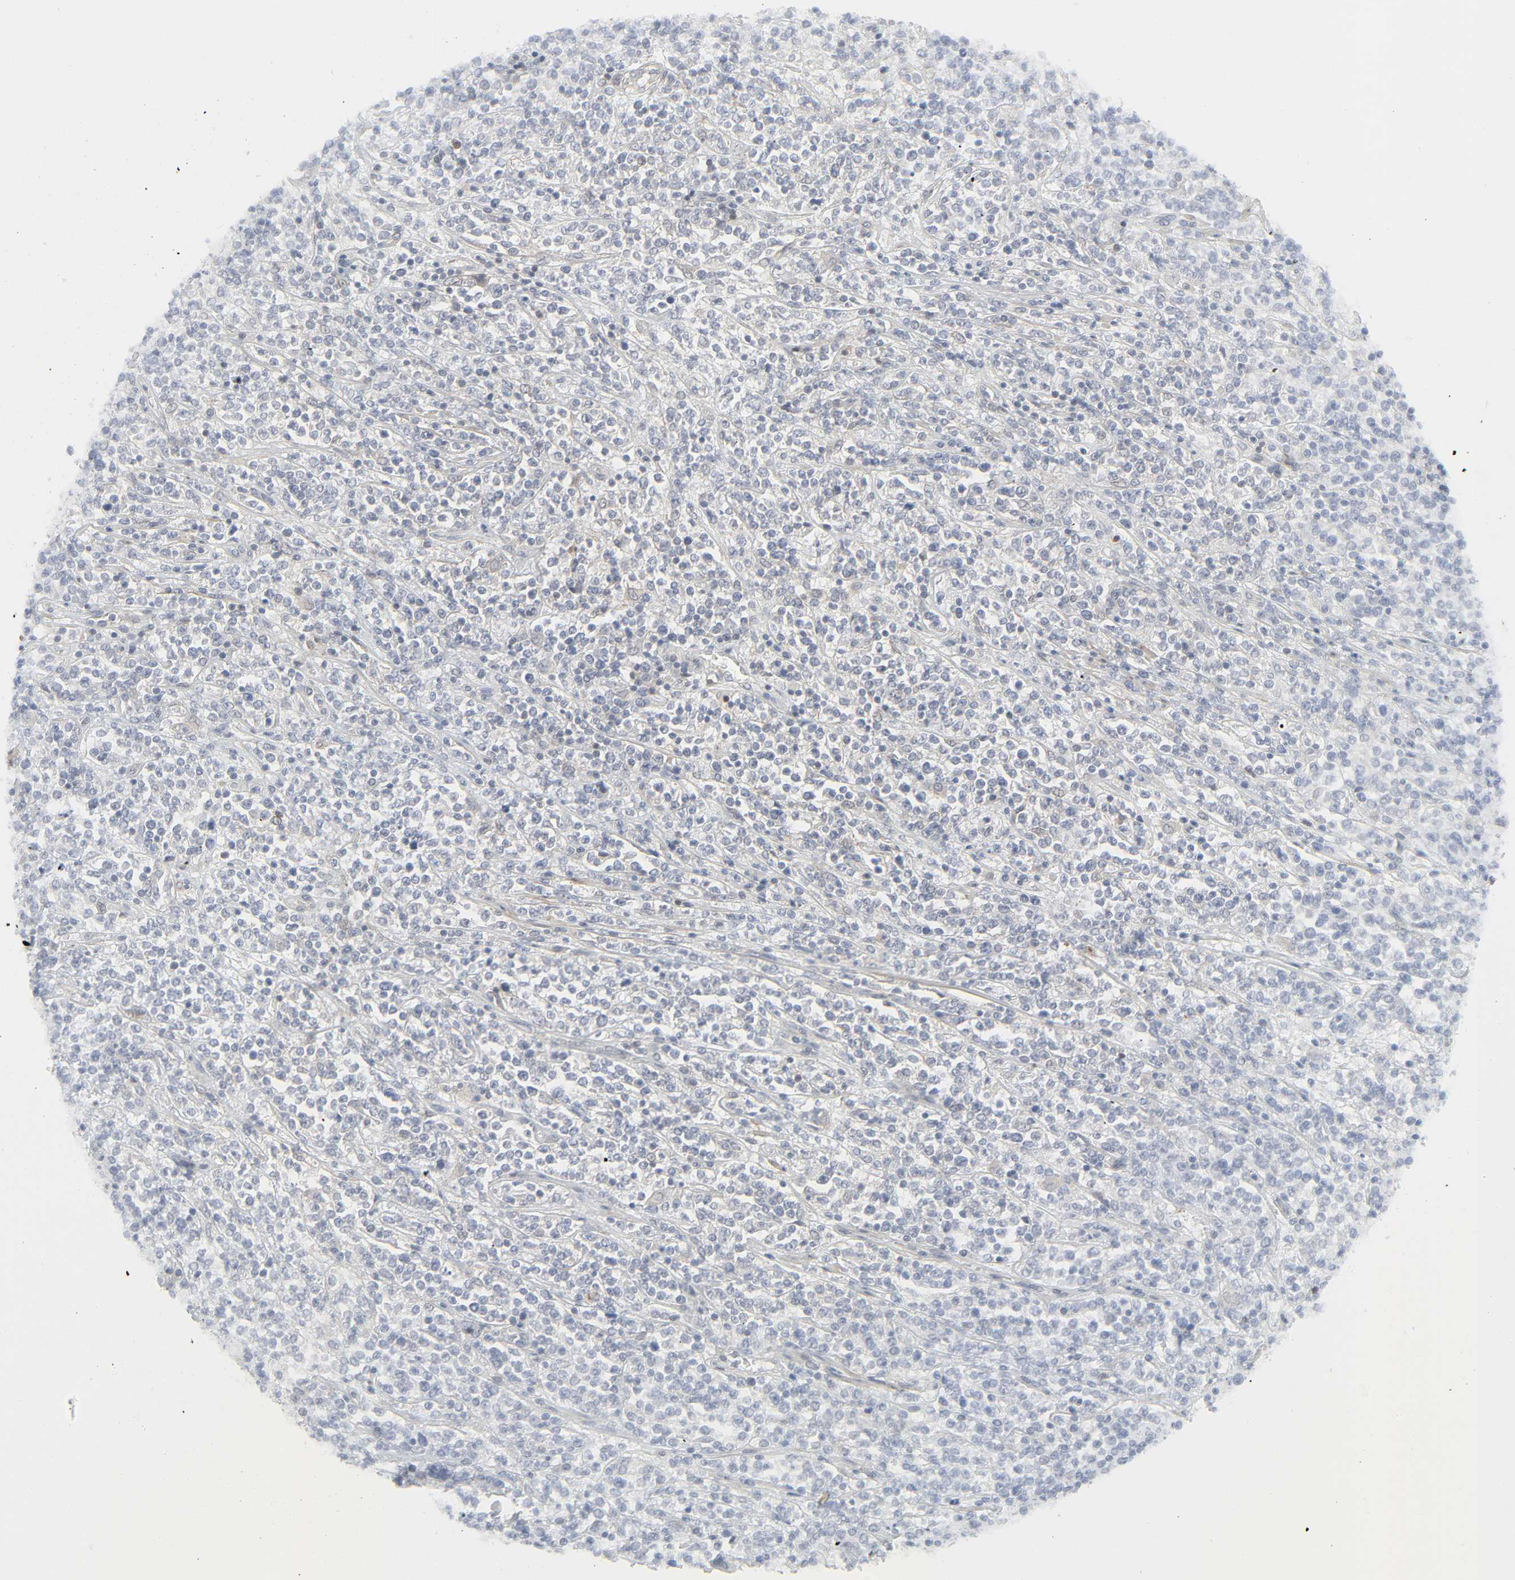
{"staining": {"intensity": "negative", "quantity": "none", "location": "none"}, "tissue": "lymphoma", "cell_type": "Tumor cells", "image_type": "cancer", "snomed": [{"axis": "morphology", "description": "Malignant lymphoma, non-Hodgkin's type, High grade"}, {"axis": "topography", "description": "Soft tissue"}], "caption": "High-grade malignant lymphoma, non-Hodgkin's type was stained to show a protein in brown. There is no significant expression in tumor cells. The staining is performed using DAB brown chromogen with nuclei counter-stained in using hematoxylin.", "gene": "ZBTB16", "patient": {"sex": "male", "age": 18}}